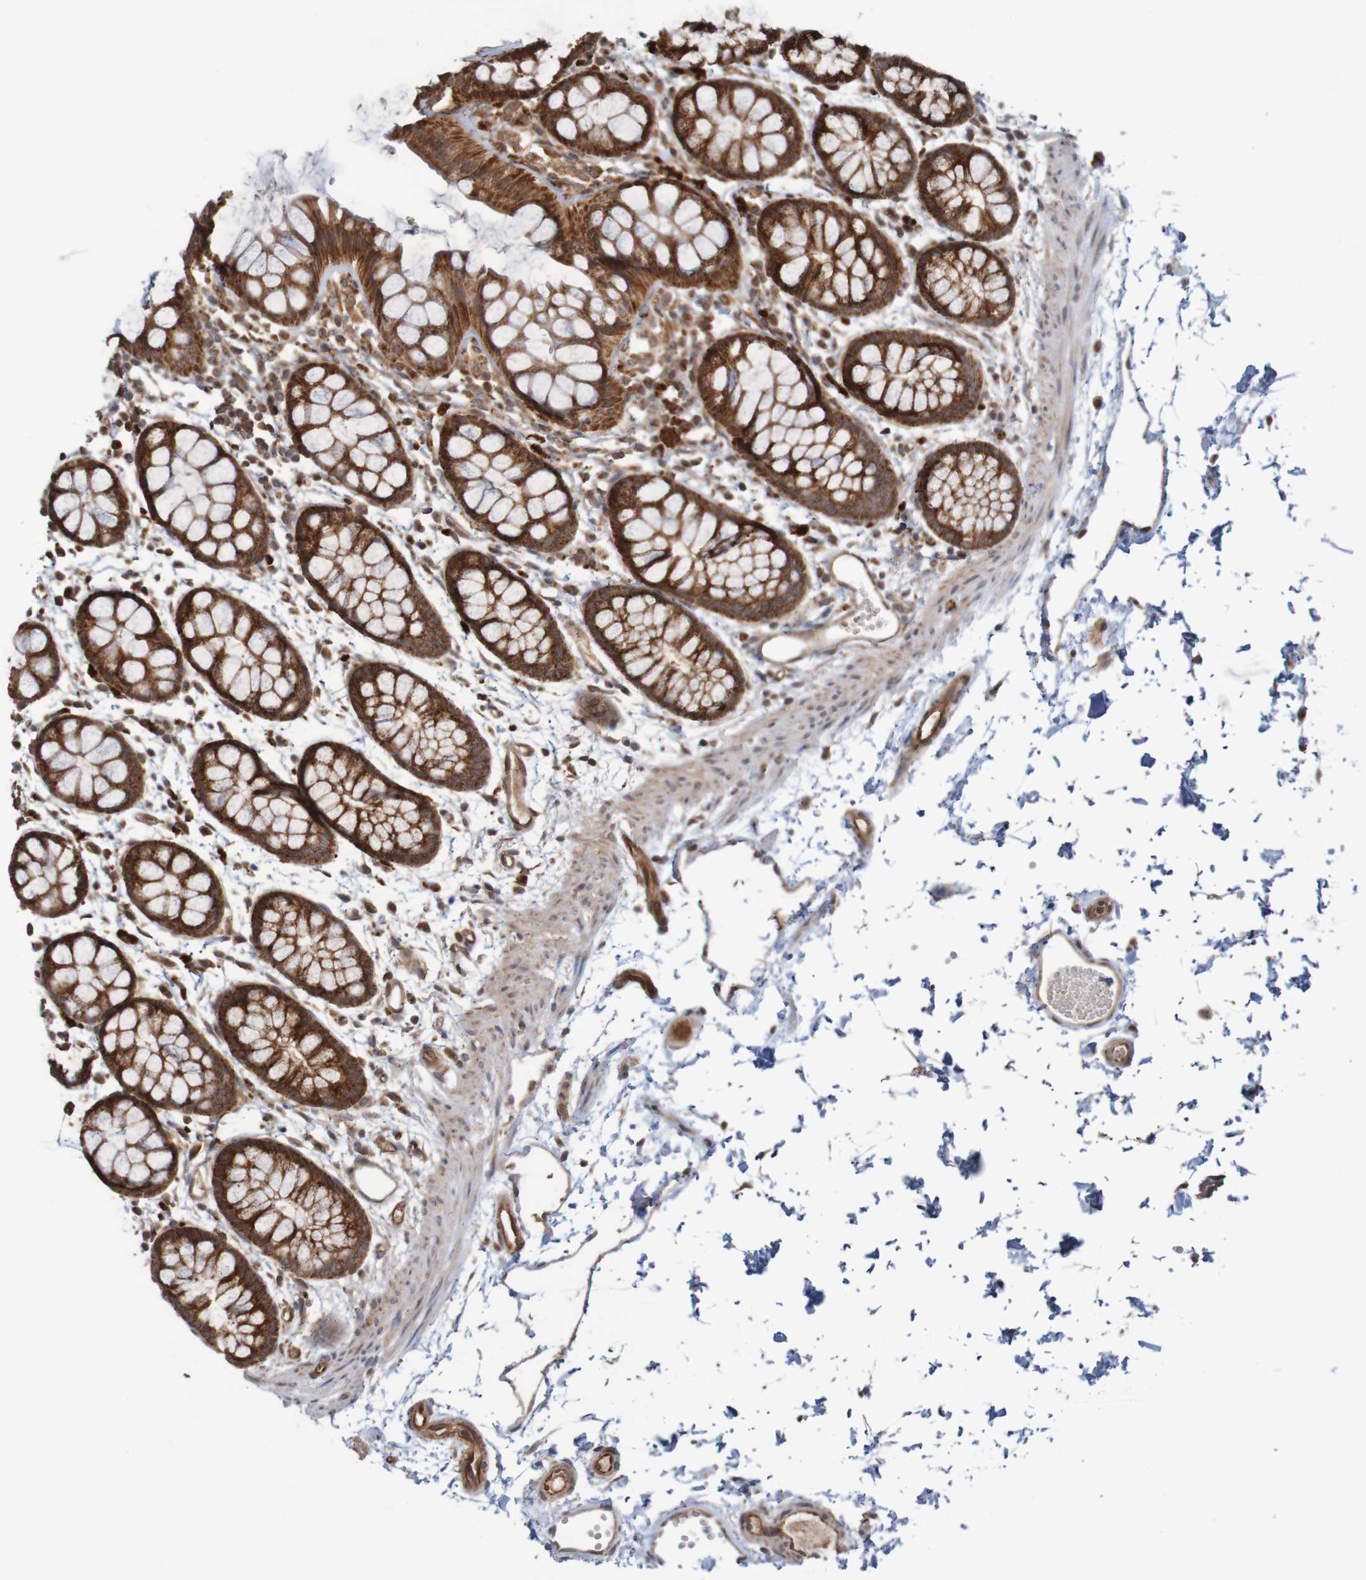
{"staining": {"intensity": "strong", "quantity": ">75%", "location": "cytoplasmic/membranous"}, "tissue": "rectum", "cell_type": "Glandular cells", "image_type": "normal", "snomed": [{"axis": "morphology", "description": "Normal tissue, NOS"}, {"axis": "topography", "description": "Rectum"}], "caption": "This micrograph exhibits IHC staining of normal rectum, with high strong cytoplasmic/membranous staining in about >75% of glandular cells.", "gene": "MRPL52", "patient": {"sex": "female", "age": 66}}